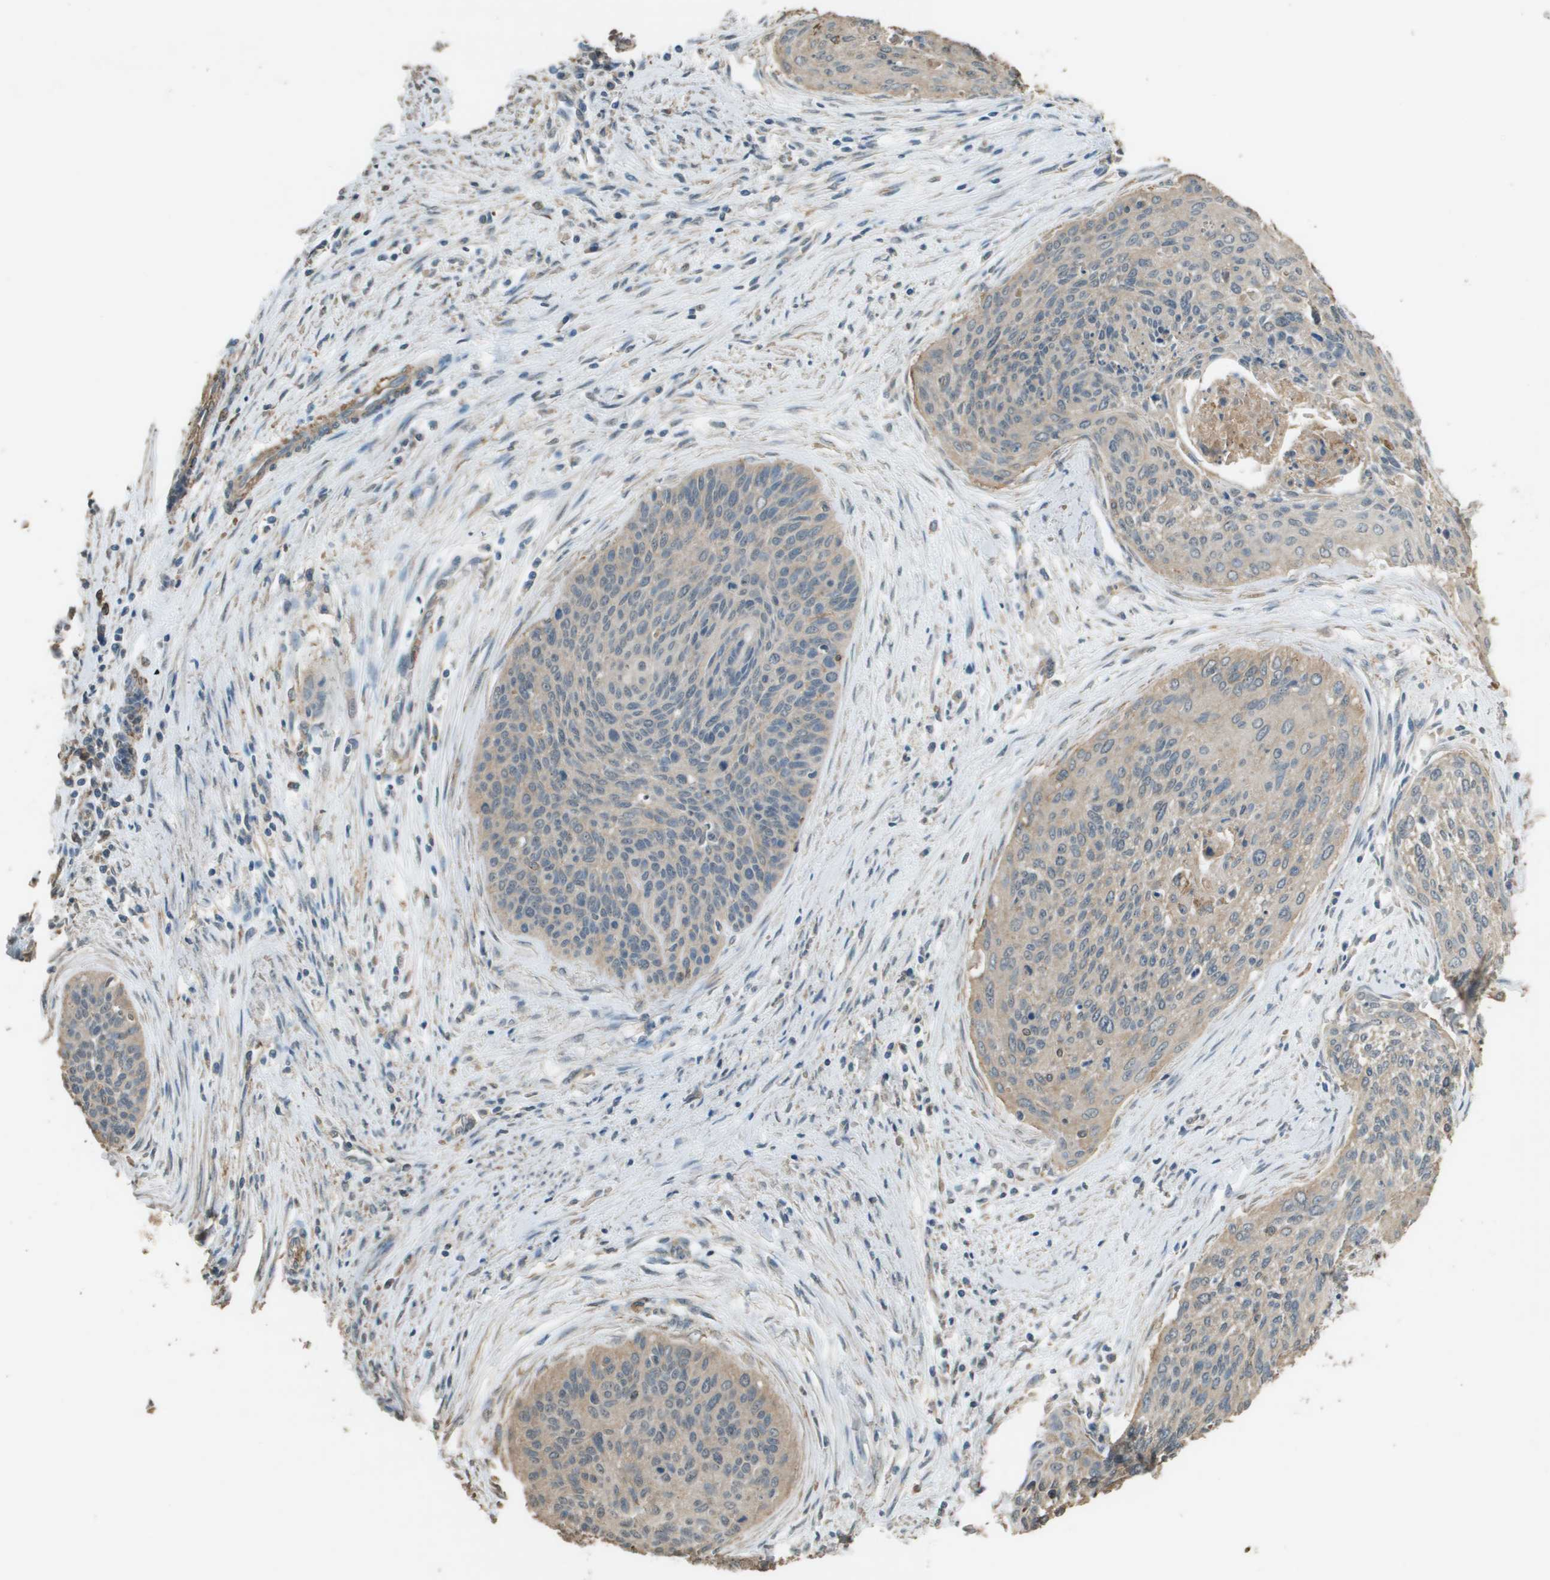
{"staining": {"intensity": "weak", "quantity": "<25%", "location": "cytoplasmic/membranous"}, "tissue": "cervical cancer", "cell_type": "Tumor cells", "image_type": "cancer", "snomed": [{"axis": "morphology", "description": "Squamous cell carcinoma, NOS"}, {"axis": "topography", "description": "Cervix"}], "caption": "Immunohistochemistry (IHC) micrograph of human cervical cancer stained for a protein (brown), which reveals no expression in tumor cells.", "gene": "MS4A7", "patient": {"sex": "female", "age": 55}}